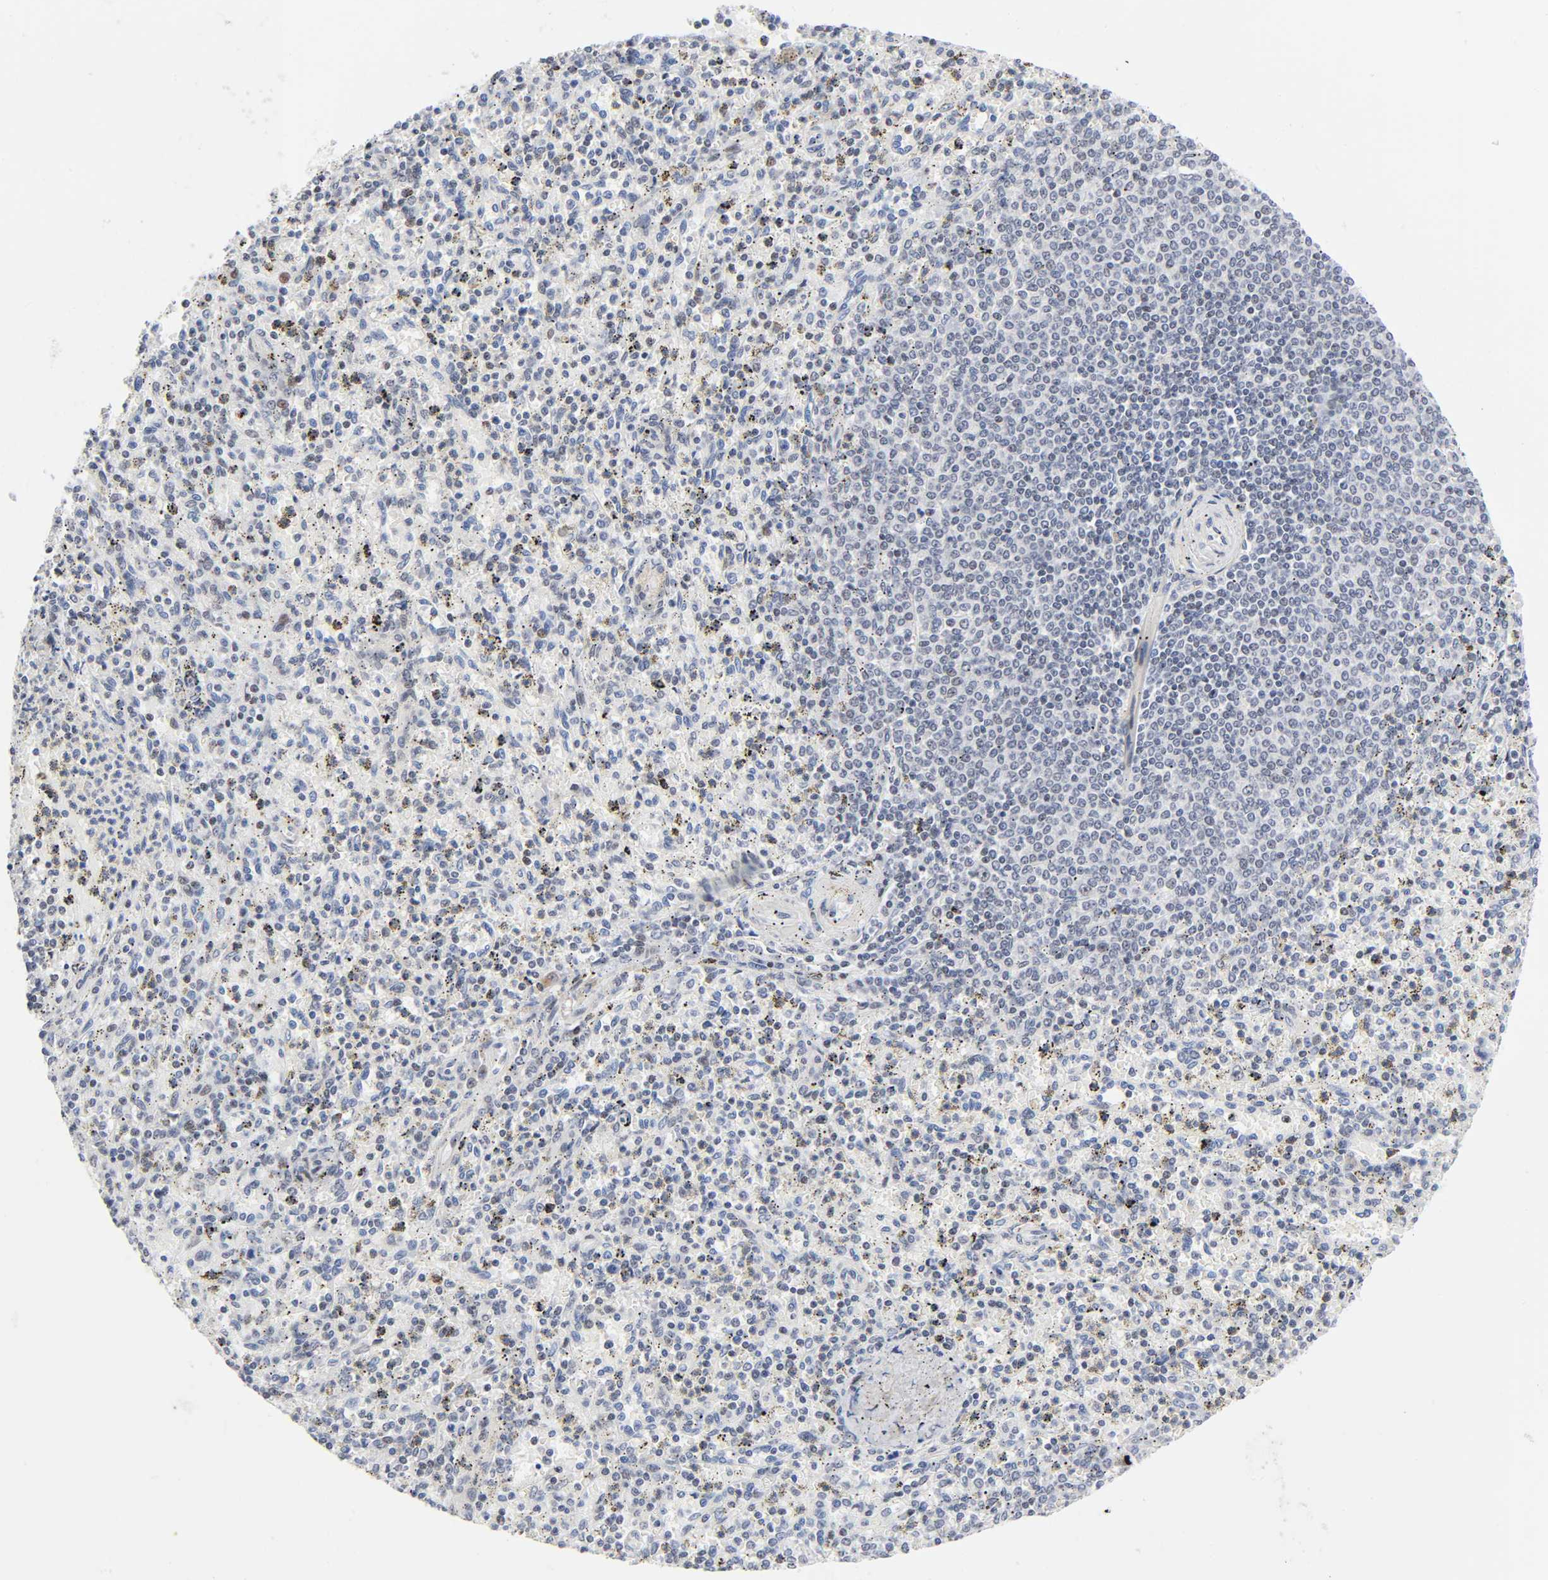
{"staining": {"intensity": "weak", "quantity": "<25%", "location": "nuclear"}, "tissue": "spleen", "cell_type": "Cells in red pulp", "image_type": "normal", "snomed": [{"axis": "morphology", "description": "Normal tissue, NOS"}, {"axis": "topography", "description": "Spleen"}], "caption": "Immunohistochemistry (IHC) of benign human spleen displays no positivity in cells in red pulp.", "gene": "DIDO1", "patient": {"sex": "male", "age": 72}}